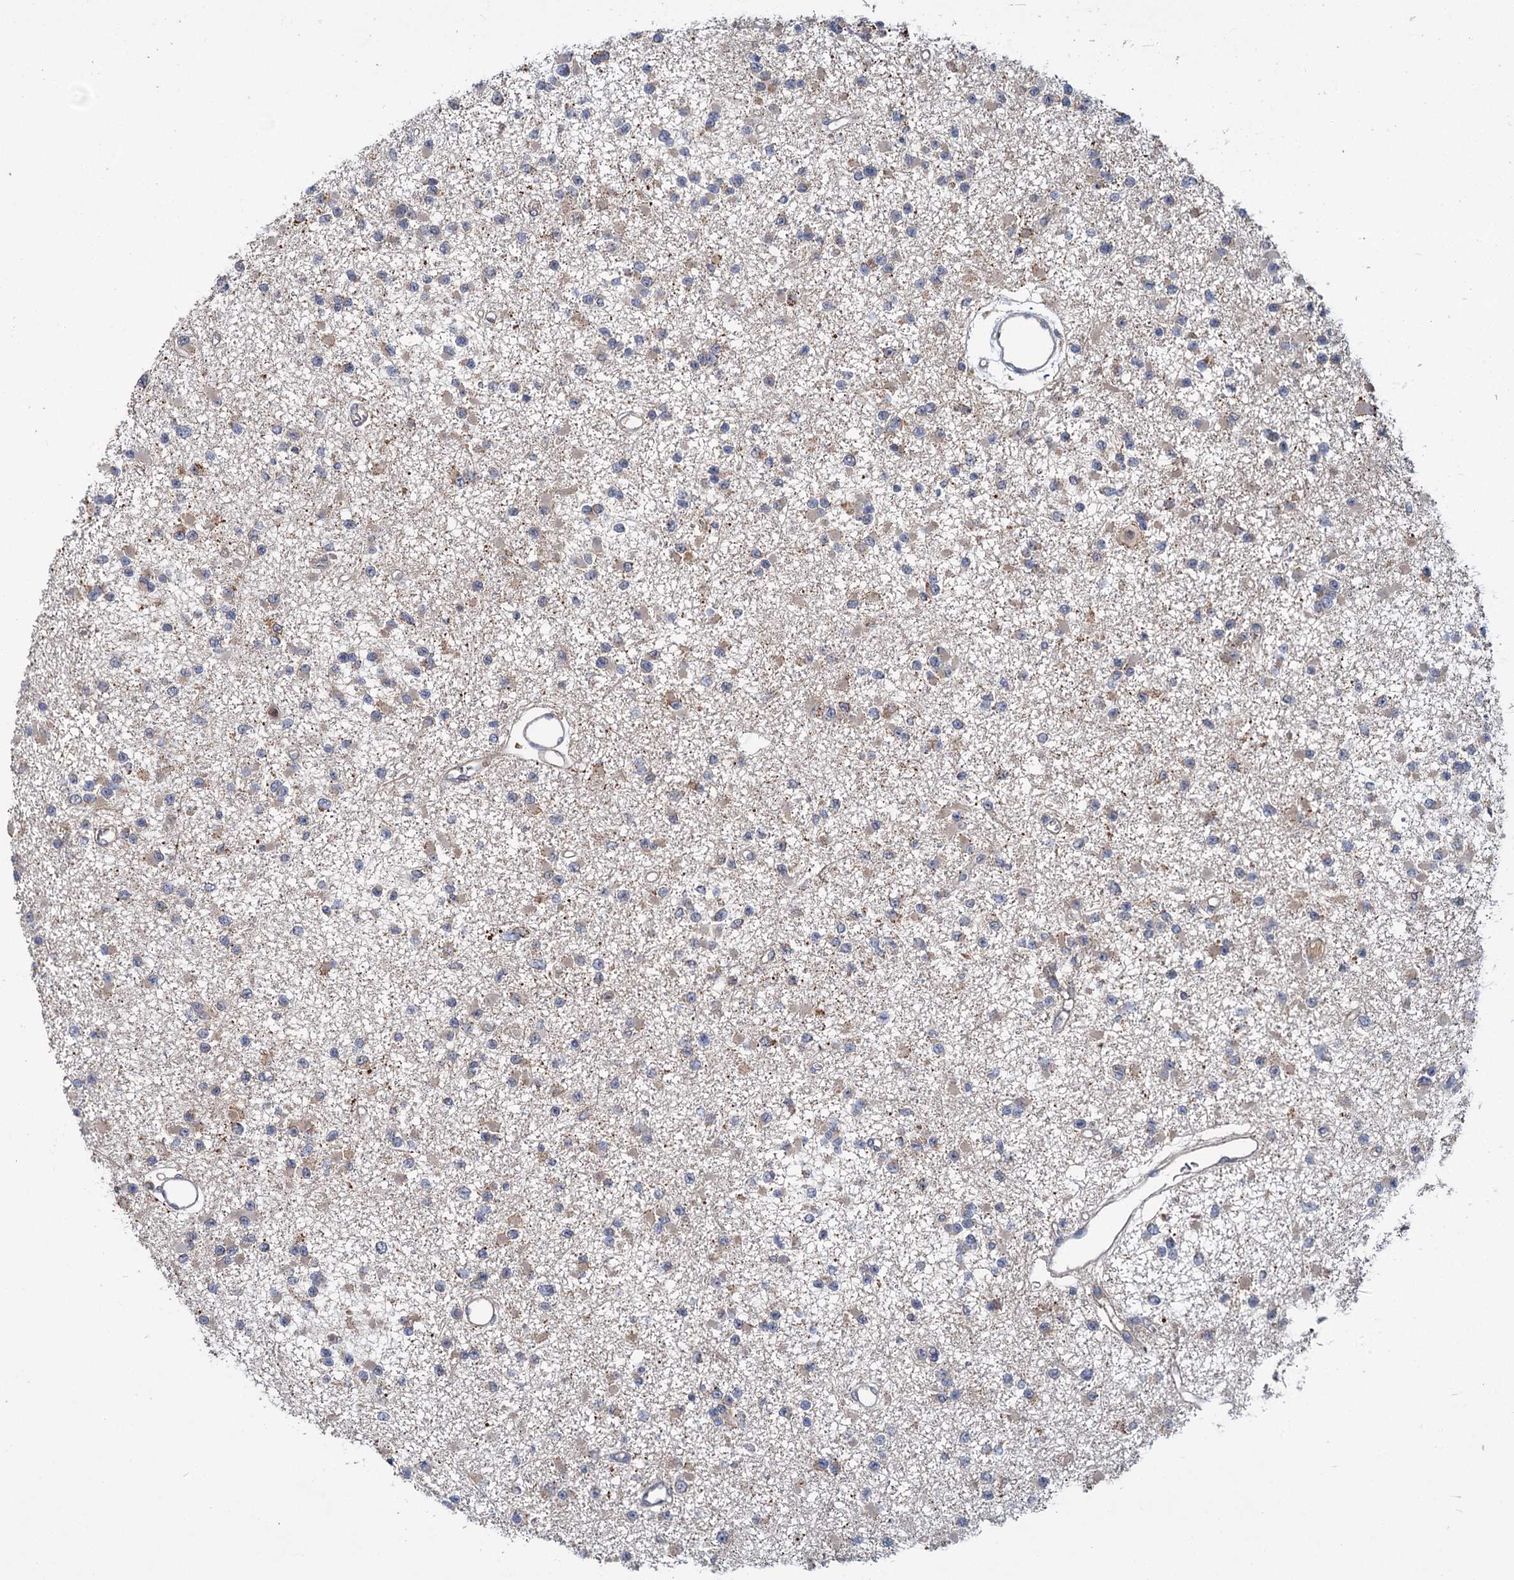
{"staining": {"intensity": "weak", "quantity": "<25%", "location": "cytoplasmic/membranous"}, "tissue": "glioma", "cell_type": "Tumor cells", "image_type": "cancer", "snomed": [{"axis": "morphology", "description": "Glioma, malignant, Low grade"}, {"axis": "topography", "description": "Brain"}], "caption": "High magnification brightfield microscopy of malignant glioma (low-grade) stained with DAB (3,3'-diaminobenzidine) (brown) and counterstained with hematoxylin (blue): tumor cells show no significant expression. The staining is performed using DAB (3,3'-diaminobenzidine) brown chromogen with nuclei counter-stained in using hematoxylin.", "gene": "DYNC2H1", "patient": {"sex": "female", "age": 22}}